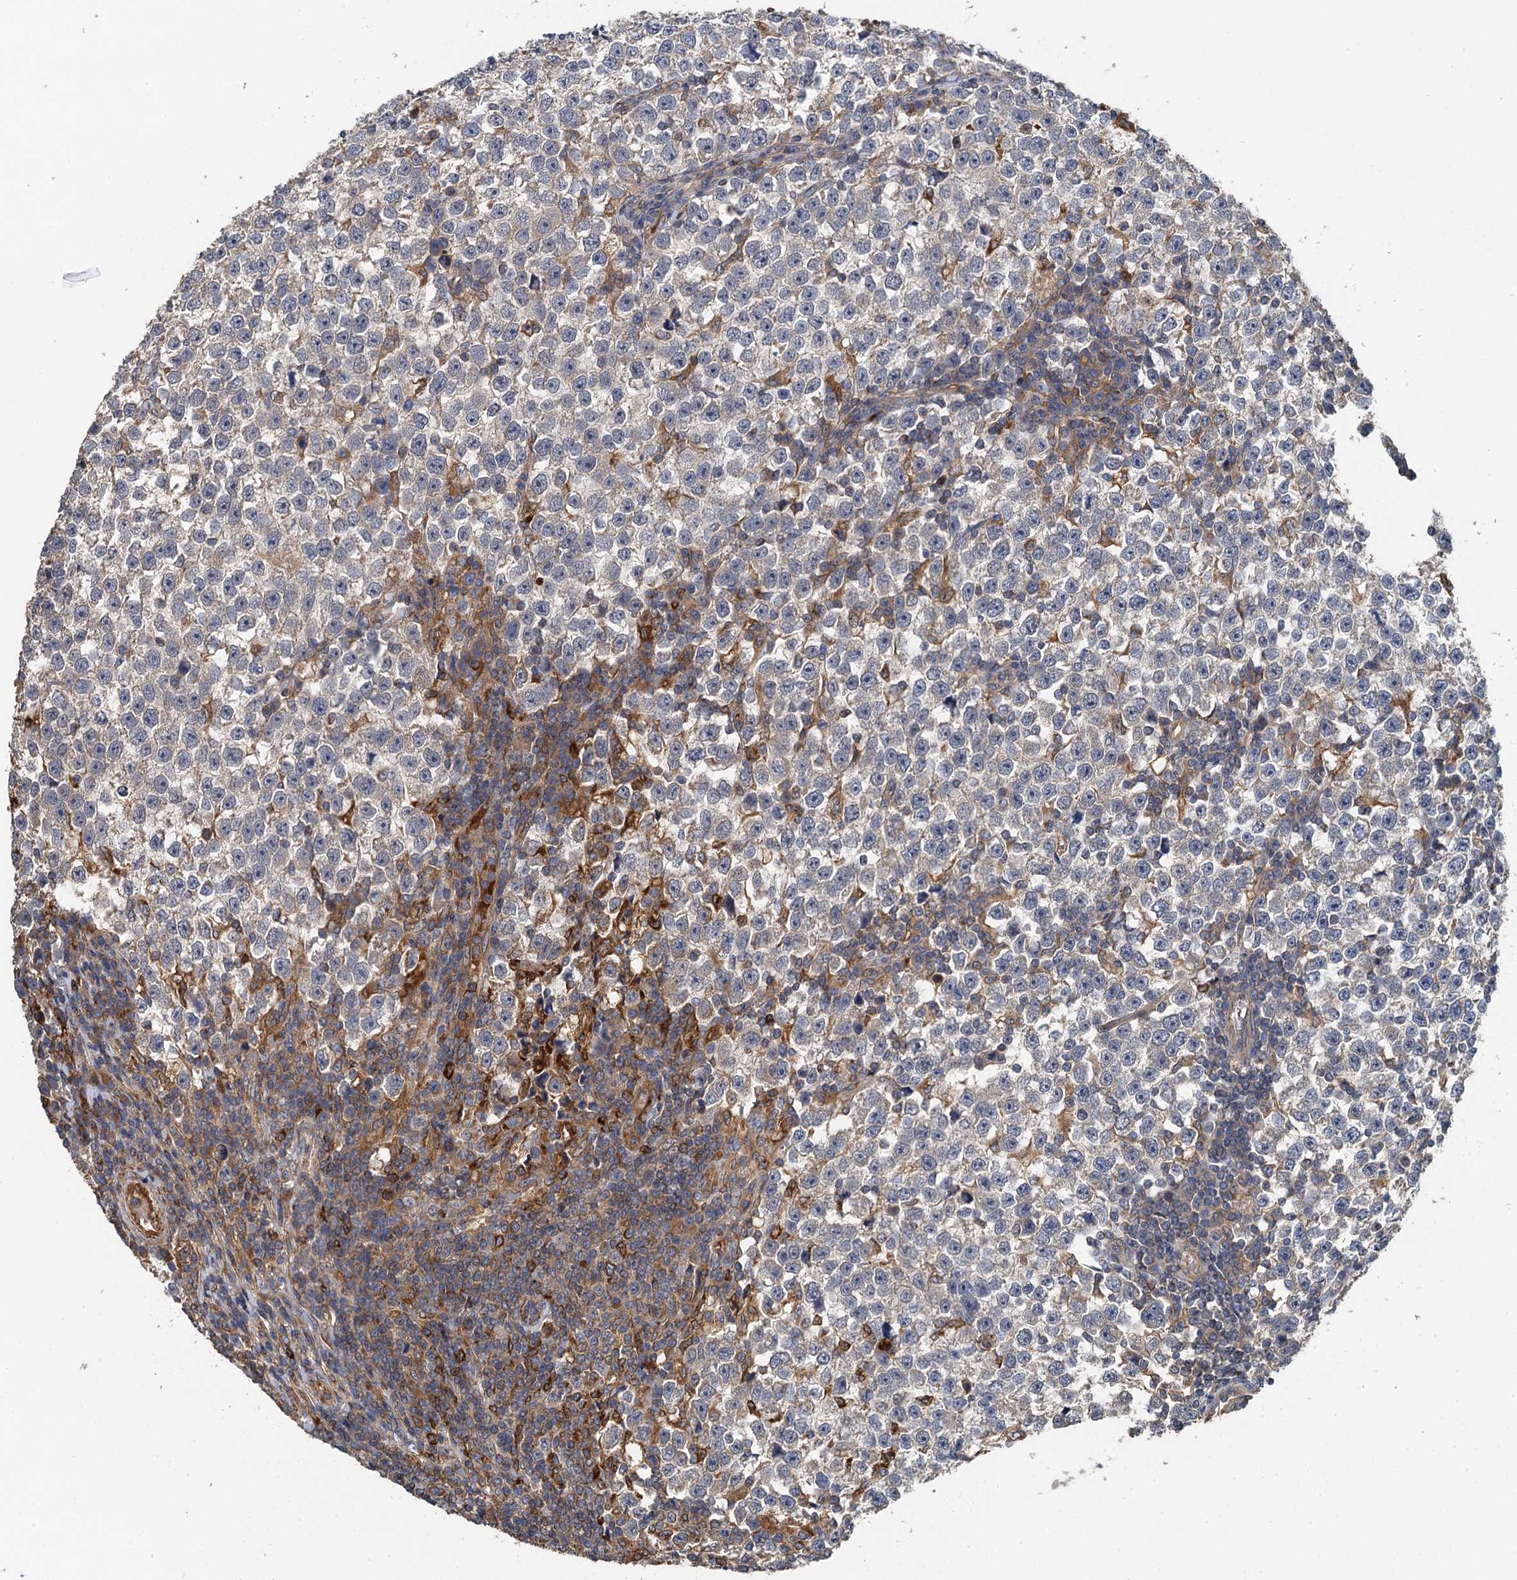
{"staining": {"intensity": "negative", "quantity": "none", "location": "none"}, "tissue": "testis cancer", "cell_type": "Tumor cells", "image_type": "cancer", "snomed": [{"axis": "morphology", "description": "Normal tissue, NOS"}, {"axis": "morphology", "description": "Seminoma, NOS"}, {"axis": "topography", "description": "Testis"}], "caption": "This is a photomicrograph of immunohistochemistry staining of testis cancer (seminoma), which shows no positivity in tumor cells.", "gene": "RSAD2", "patient": {"sex": "male", "age": 43}}